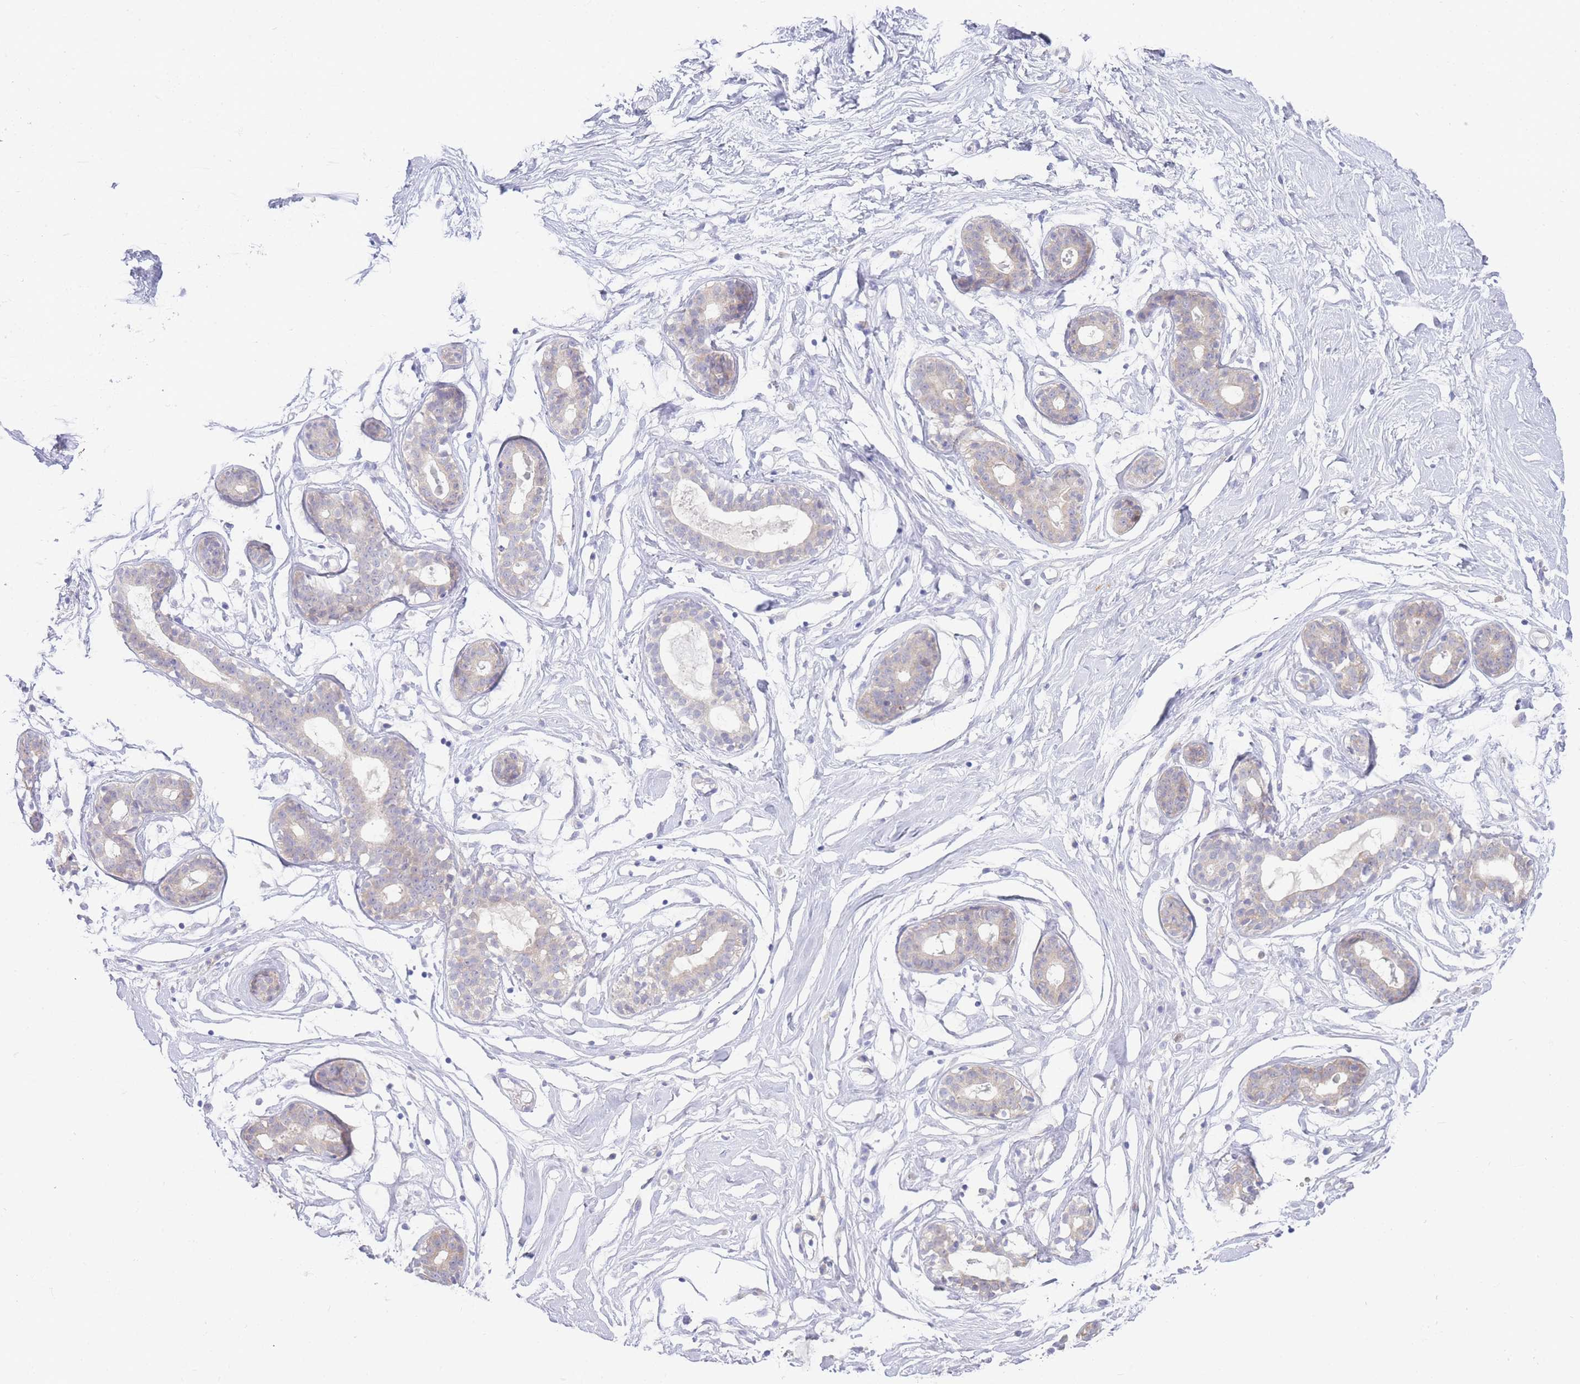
{"staining": {"intensity": "negative", "quantity": "none", "location": "none"}, "tissue": "breast", "cell_type": "Adipocytes", "image_type": "normal", "snomed": [{"axis": "morphology", "description": "Normal tissue, NOS"}, {"axis": "morphology", "description": "Adenoma, NOS"}, {"axis": "topography", "description": "Breast"}], "caption": "IHC photomicrograph of benign breast stained for a protein (brown), which exhibits no positivity in adipocytes.", "gene": "ZNF510", "patient": {"sex": "female", "age": 23}}